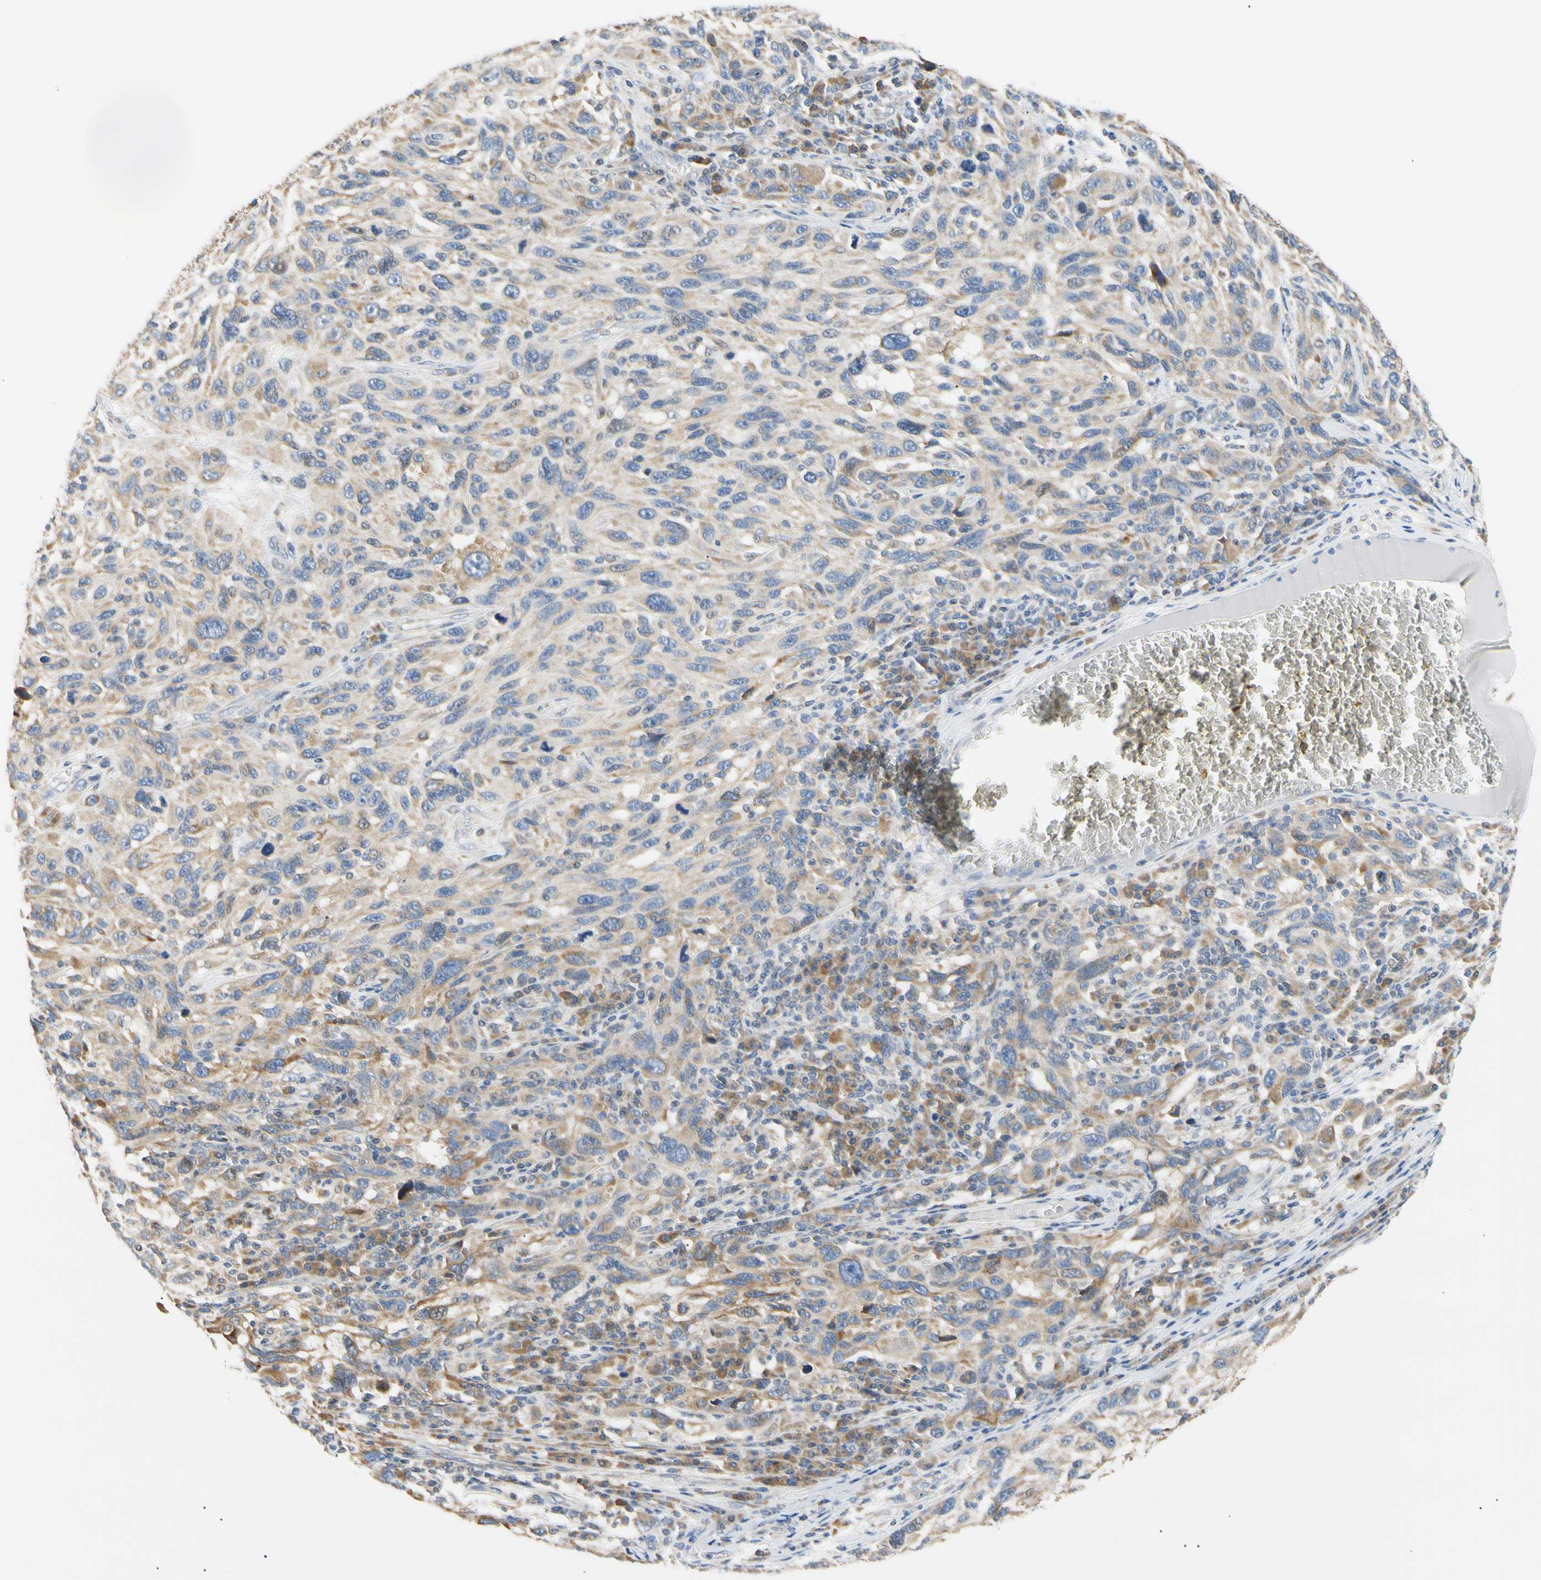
{"staining": {"intensity": "weak", "quantity": "25%-75%", "location": "cytoplasmic/membranous"}, "tissue": "melanoma", "cell_type": "Tumor cells", "image_type": "cancer", "snomed": [{"axis": "morphology", "description": "Malignant melanoma, NOS"}, {"axis": "topography", "description": "Skin"}], "caption": "There is low levels of weak cytoplasmic/membranous positivity in tumor cells of melanoma, as demonstrated by immunohistochemical staining (brown color).", "gene": "PLGRKT", "patient": {"sex": "male", "age": 53}}